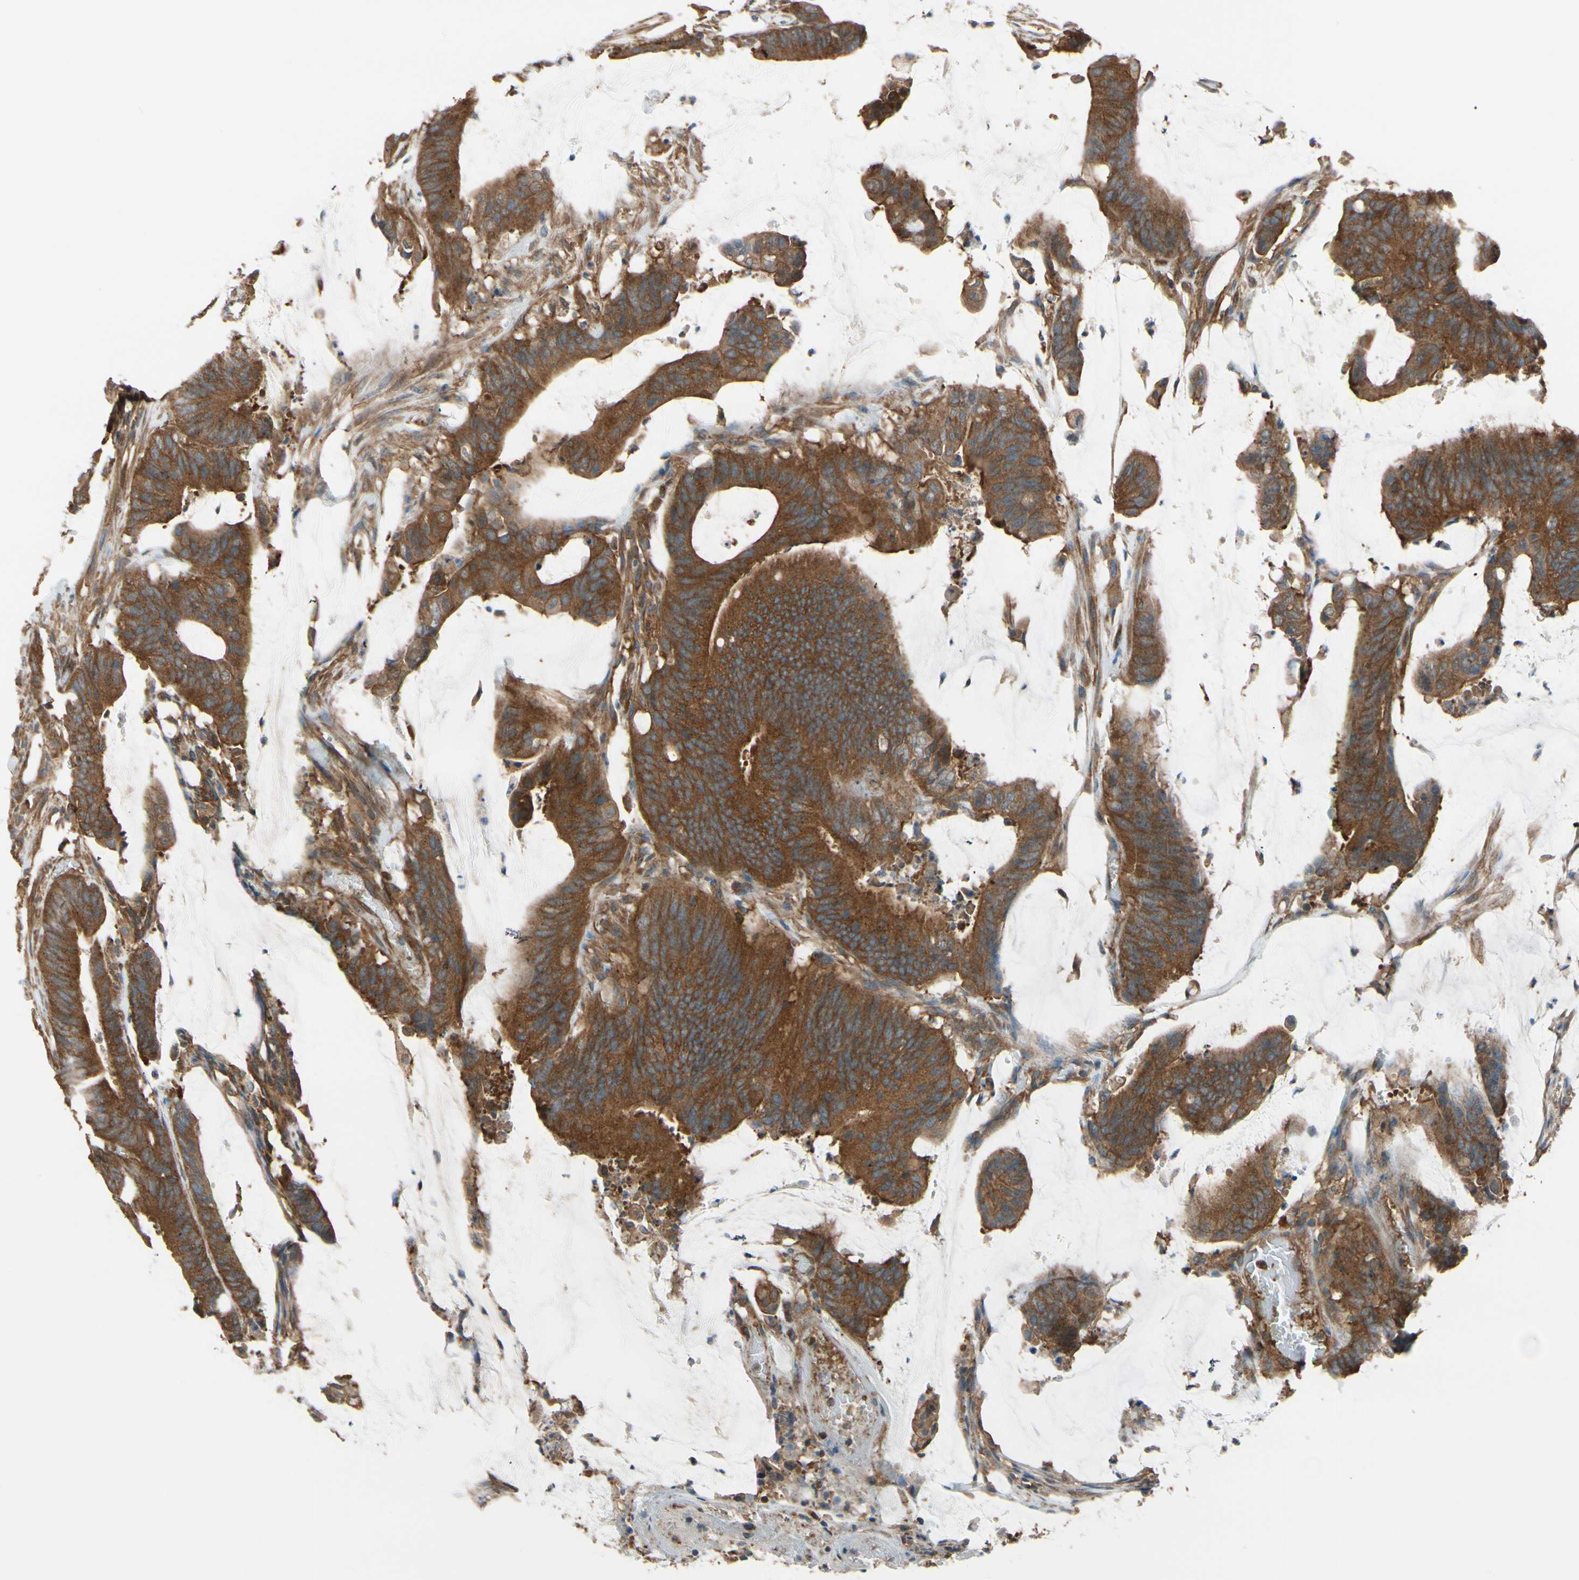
{"staining": {"intensity": "strong", "quantity": ">75%", "location": "cytoplasmic/membranous"}, "tissue": "colorectal cancer", "cell_type": "Tumor cells", "image_type": "cancer", "snomed": [{"axis": "morphology", "description": "Adenocarcinoma, NOS"}, {"axis": "topography", "description": "Rectum"}], "caption": "DAB immunohistochemical staining of human colorectal cancer (adenocarcinoma) exhibits strong cytoplasmic/membranous protein staining in about >75% of tumor cells.", "gene": "EPS15", "patient": {"sex": "female", "age": 66}}